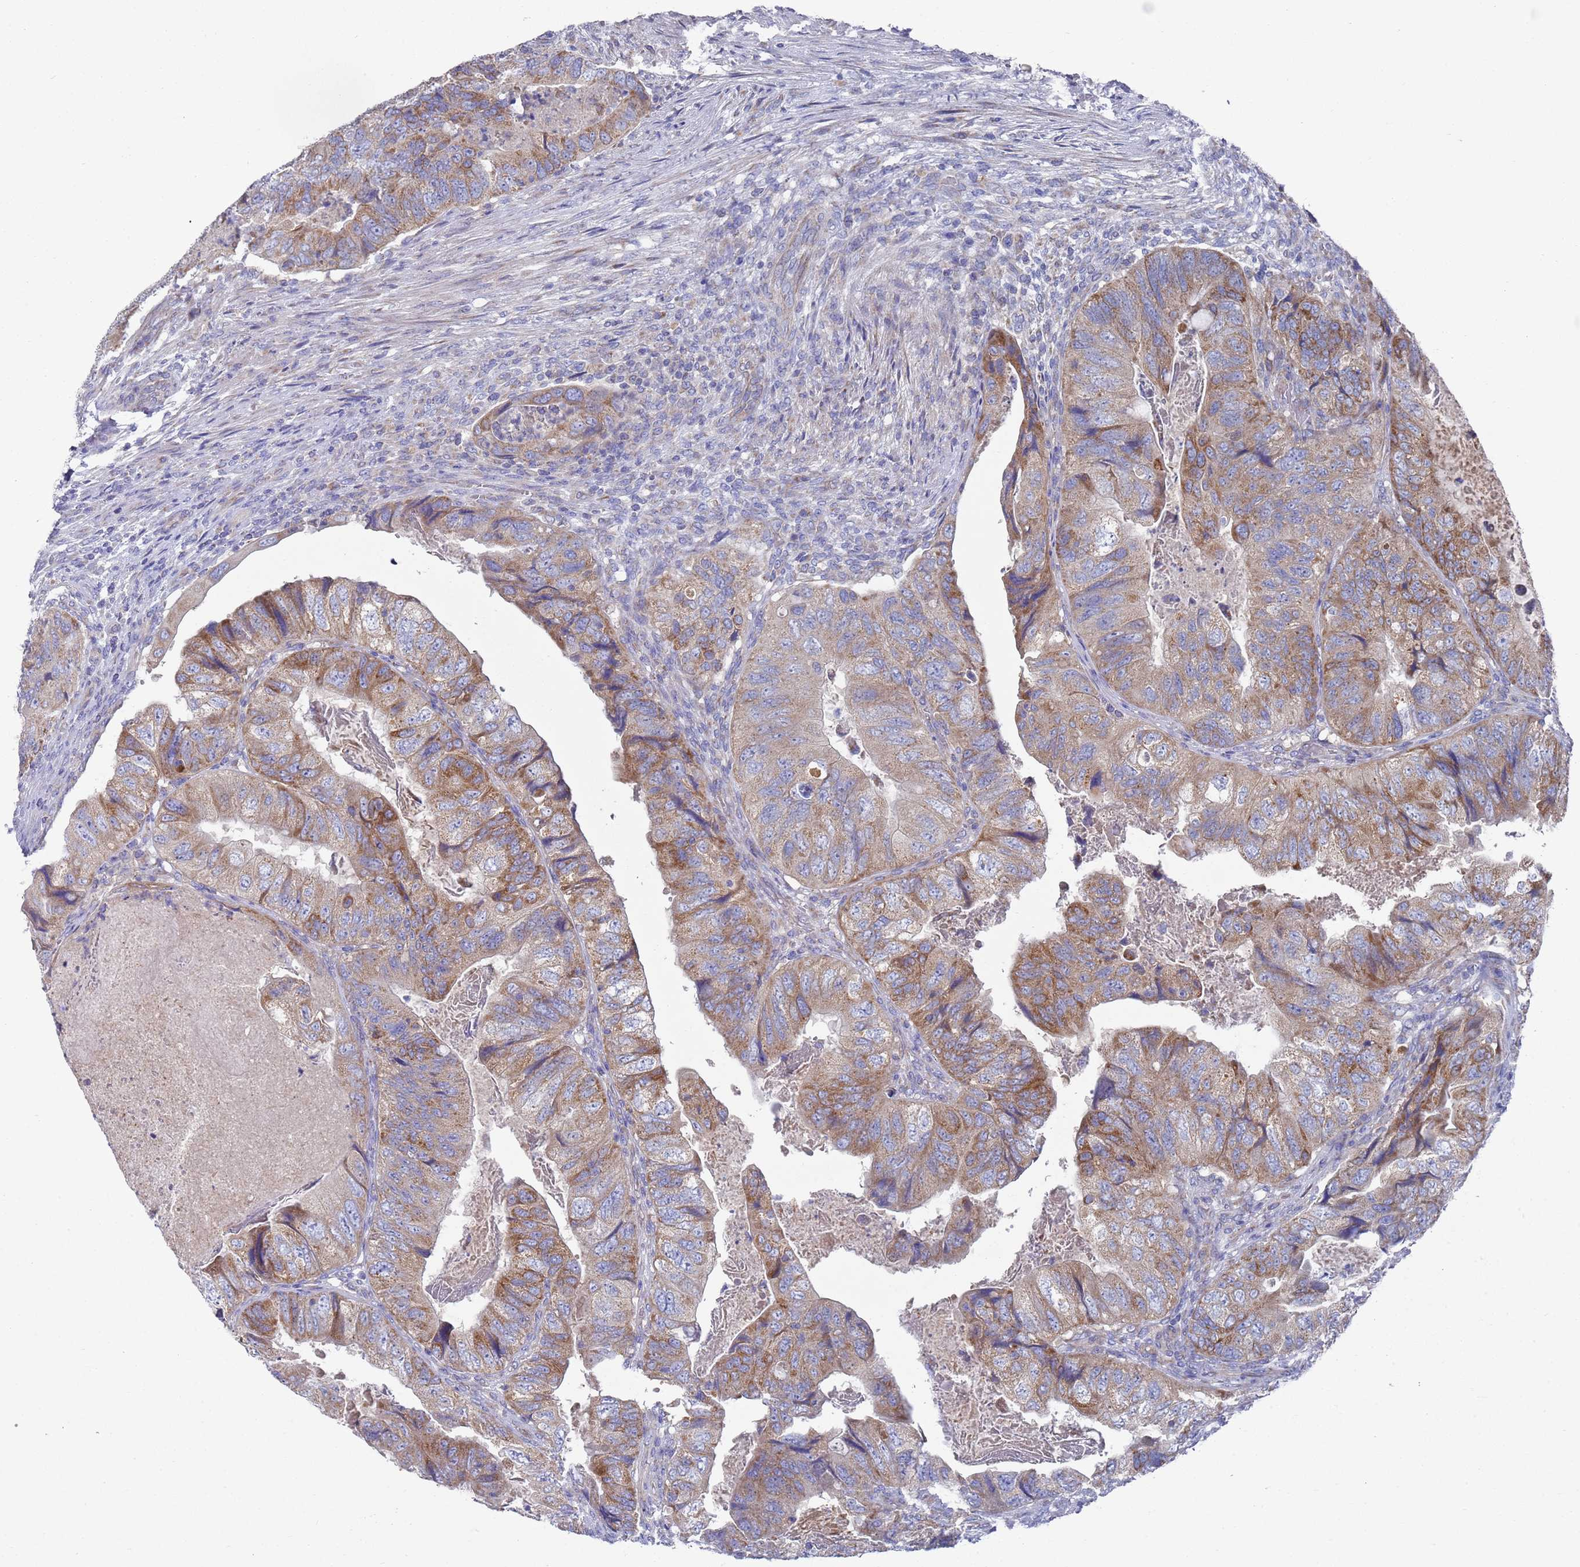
{"staining": {"intensity": "moderate", "quantity": ">75%", "location": "cytoplasmic/membranous"}, "tissue": "colorectal cancer", "cell_type": "Tumor cells", "image_type": "cancer", "snomed": [{"axis": "morphology", "description": "Adenocarcinoma, NOS"}, {"axis": "topography", "description": "Rectum"}], "caption": "The immunohistochemical stain shows moderate cytoplasmic/membranous positivity in tumor cells of colorectal cancer tissue.", "gene": "NPEPPS", "patient": {"sex": "male", "age": 63}}